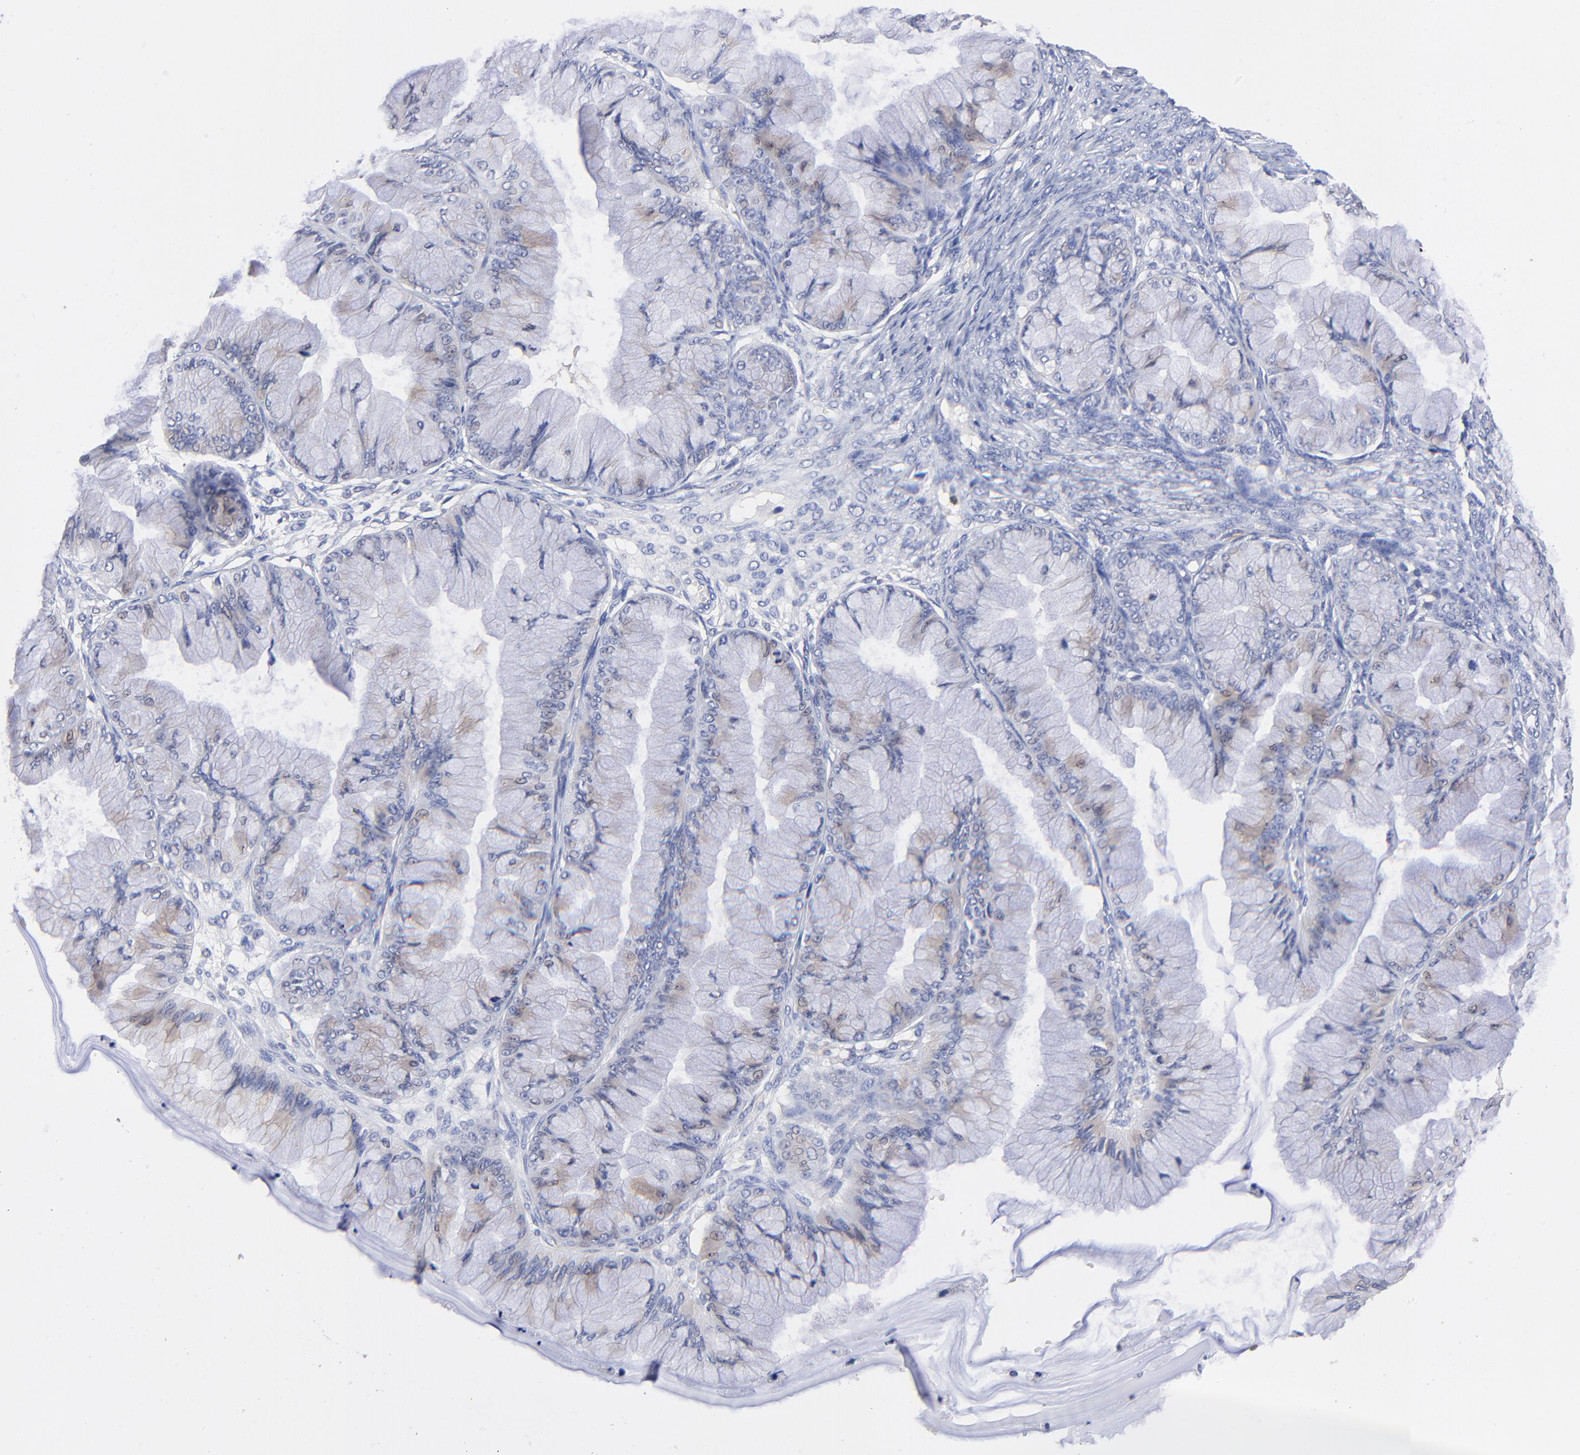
{"staining": {"intensity": "weak", "quantity": "<25%", "location": "cytoplasmic/membranous"}, "tissue": "ovarian cancer", "cell_type": "Tumor cells", "image_type": "cancer", "snomed": [{"axis": "morphology", "description": "Cystadenocarcinoma, mucinous, NOS"}, {"axis": "topography", "description": "Ovary"}], "caption": "IHC micrograph of mucinous cystadenocarcinoma (ovarian) stained for a protein (brown), which displays no positivity in tumor cells.", "gene": "BBOF1", "patient": {"sex": "female", "age": 63}}